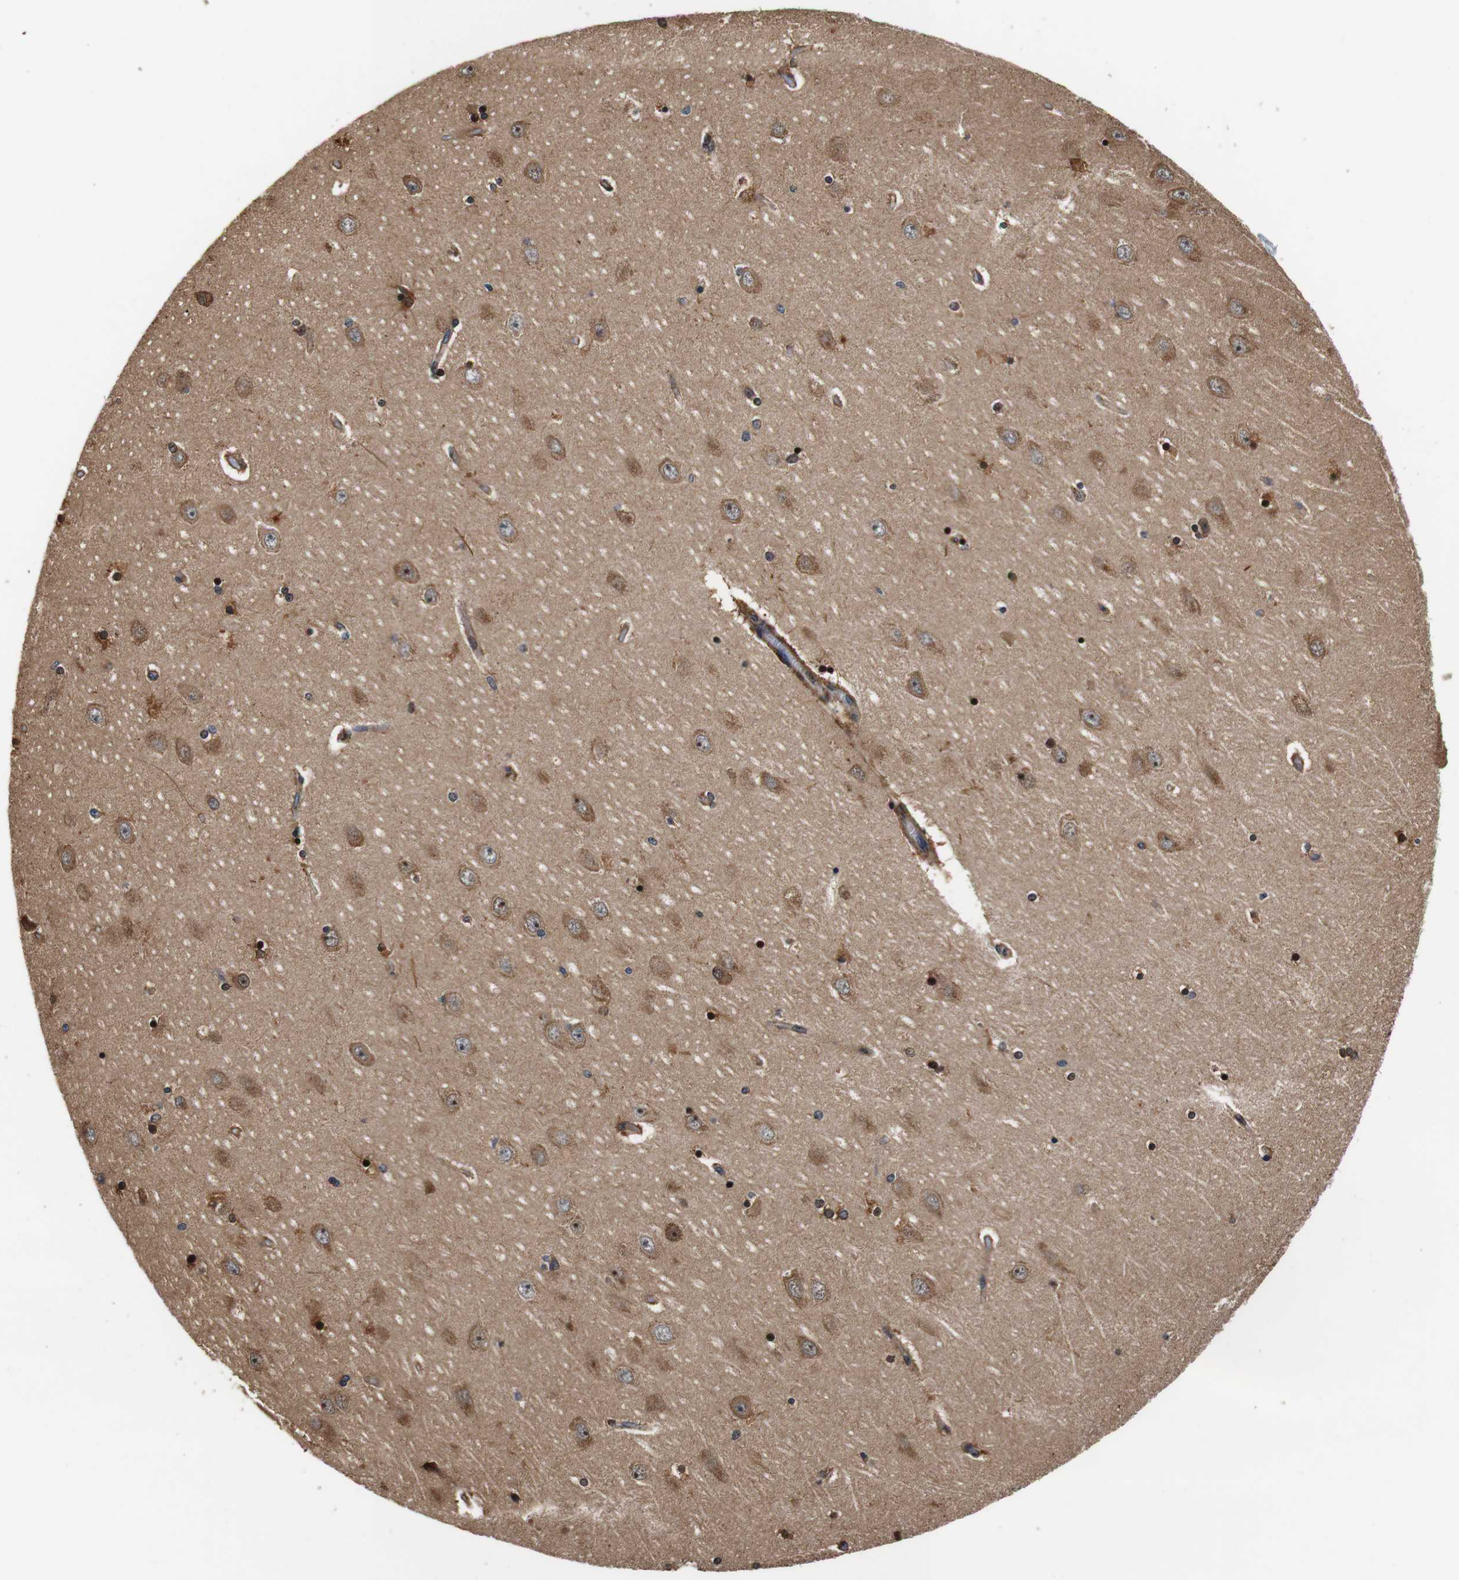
{"staining": {"intensity": "strong", "quantity": ">75%", "location": "nuclear"}, "tissue": "hippocampus", "cell_type": "Glial cells", "image_type": "normal", "snomed": [{"axis": "morphology", "description": "Normal tissue, NOS"}, {"axis": "topography", "description": "Hippocampus"}], "caption": "Hippocampus stained with a brown dye shows strong nuclear positive staining in about >75% of glial cells.", "gene": "LRP4", "patient": {"sex": "female", "age": 54}}